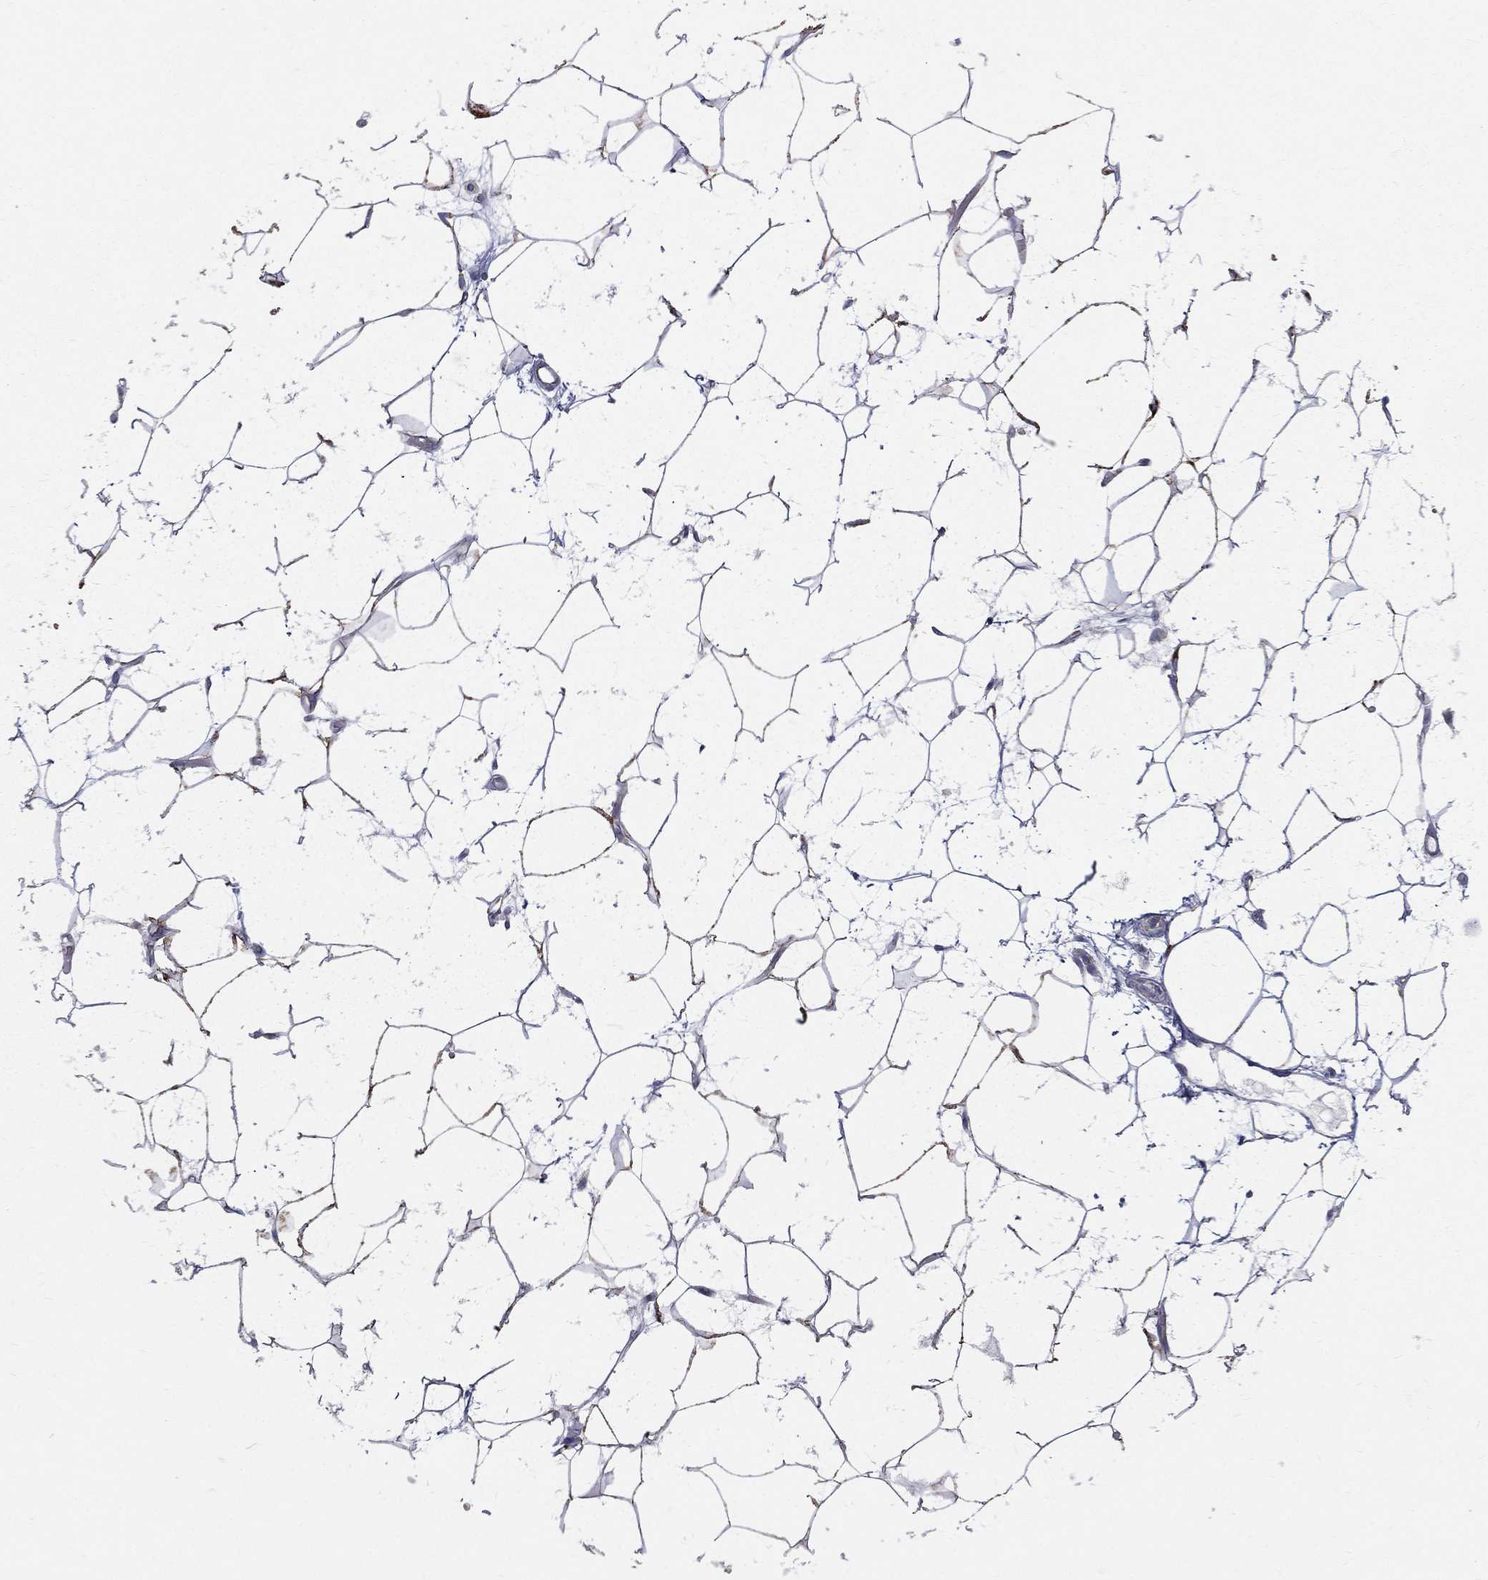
{"staining": {"intensity": "negative", "quantity": "none", "location": "none"}, "tissue": "adipose tissue", "cell_type": "Adipocytes", "image_type": "normal", "snomed": [{"axis": "morphology", "description": "Normal tissue, NOS"}, {"axis": "topography", "description": "Breast"}], "caption": "Photomicrograph shows no significant protein positivity in adipocytes of unremarkable adipose tissue.", "gene": "POMZP3", "patient": {"sex": "female", "age": 49}}